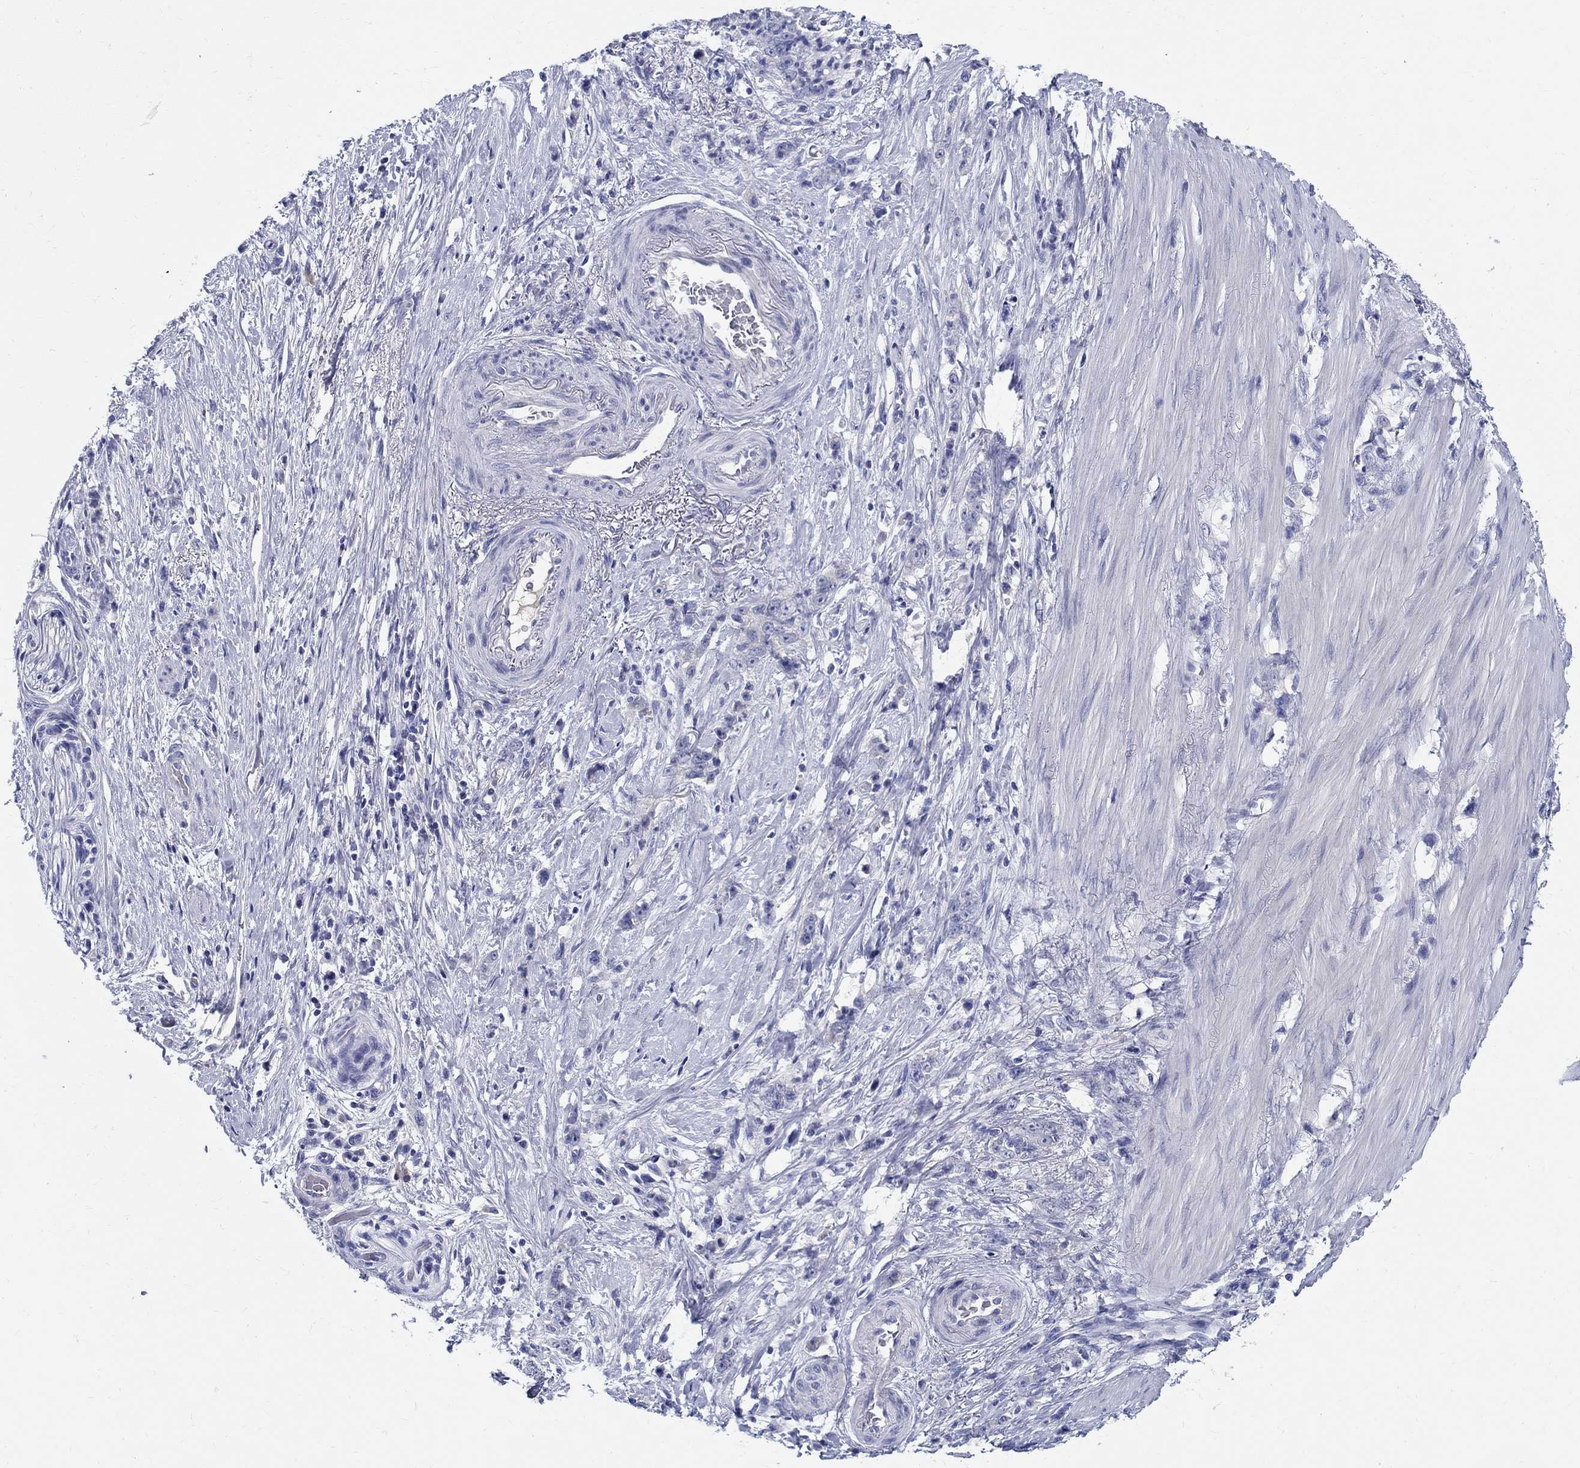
{"staining": {"intensity": "negative", "quantity": "none", "location": "none"}, "tissue": "stomach cancer", "cell_type": "Tumor cells", "image_type": "cancer", "snomed": [{"axis": "morphology", "description": "Adenocarcinoma, NOS"}, {"axis": "topography", "description": "Stomach, lower"}], "caption": "Immunohistochemical staining of human stomach cancer shows no significant positivity in tumor cells.", "gene": "CRYGD", "patient": {"sex": "male", "age": 88}}